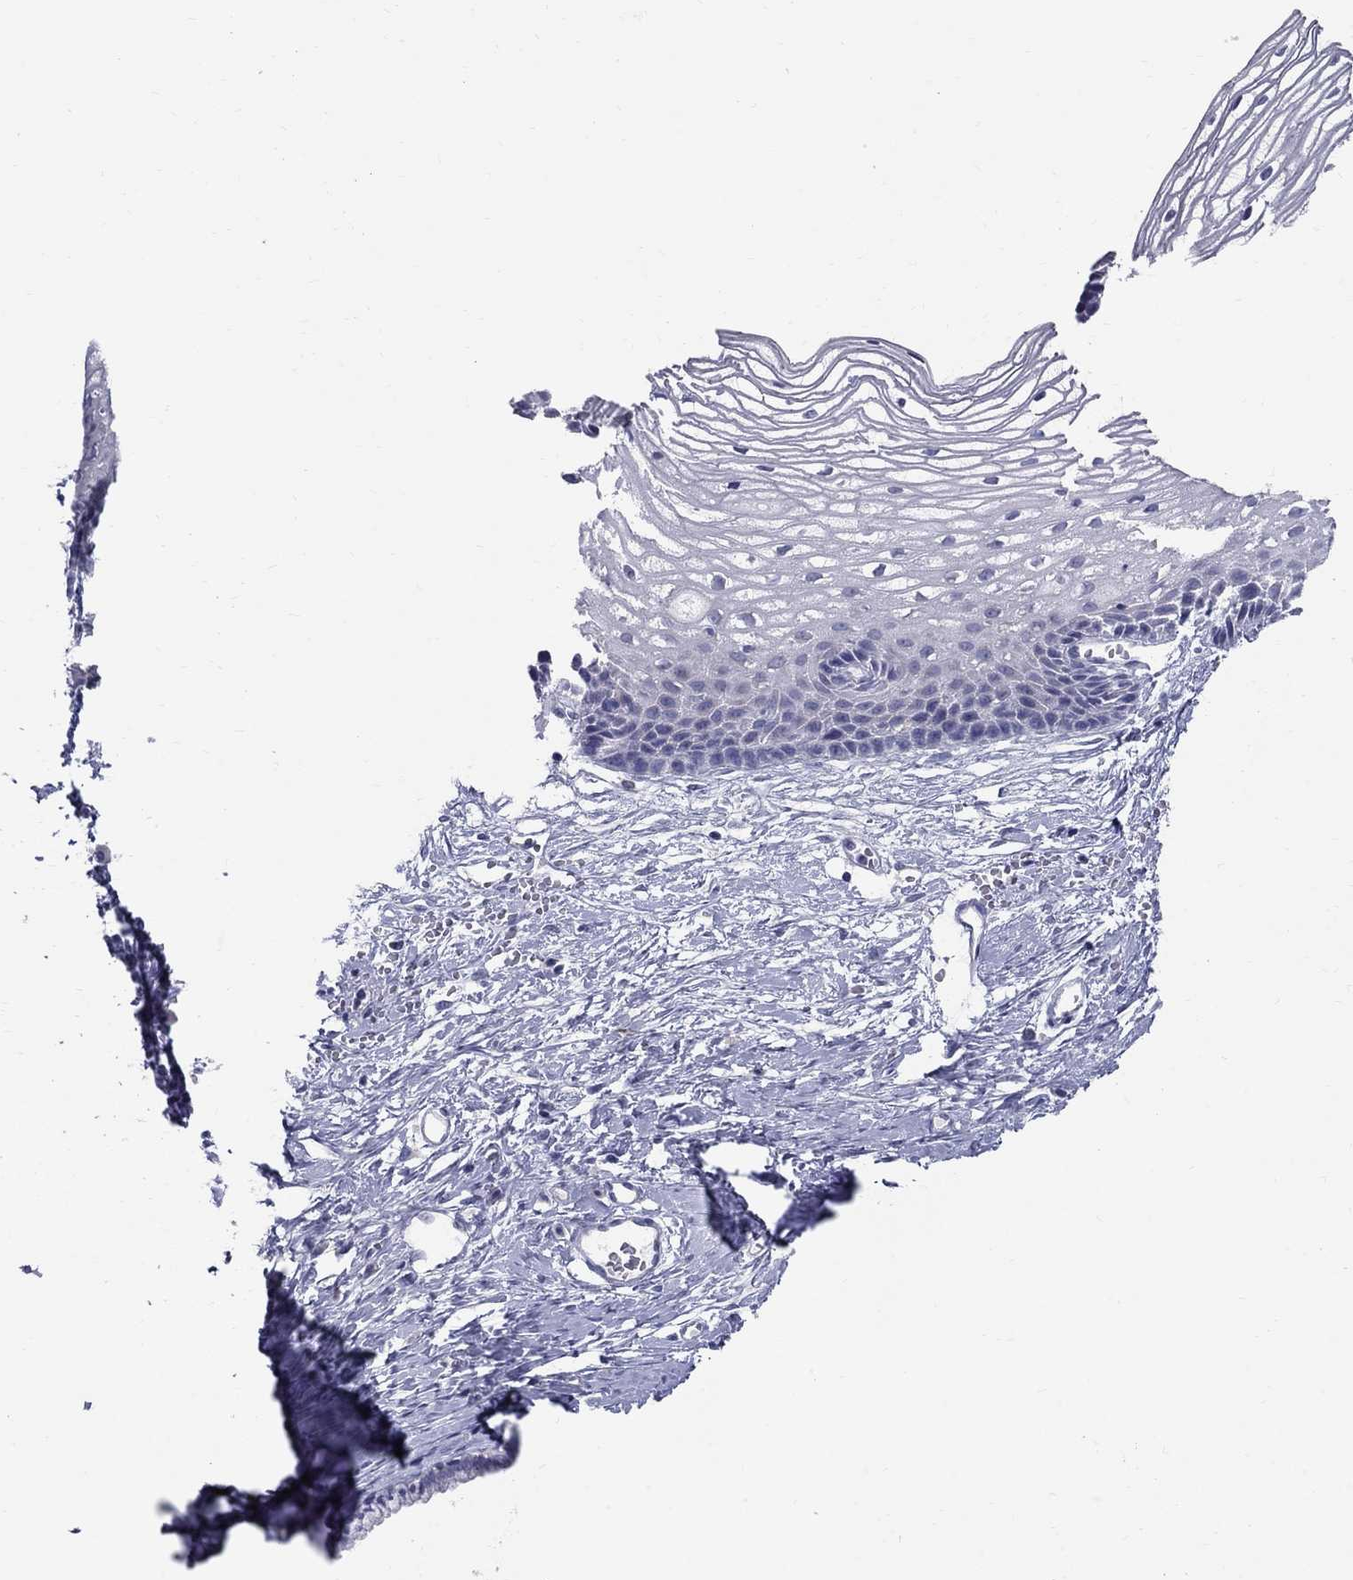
{"staining": {"intensity": "negative", "quantity": "none", "location": "none"}, "tissue": "cervix", "cell_type": "Glandular cells", "image_type": "normal", "snomed": [{"axis": "morphology", "description": "Normal tissue, NOS"}, {"axis": "topography", "description": "Cervix"}], "caption": "Immunohistochemistry (IHC) histopathology image of unremarkable human cervix stained for a protein (brown), which exhibits no expression in glandular cells.", "gene": "TP53TG5", "patient": {"sex": "female", "age": 40}}